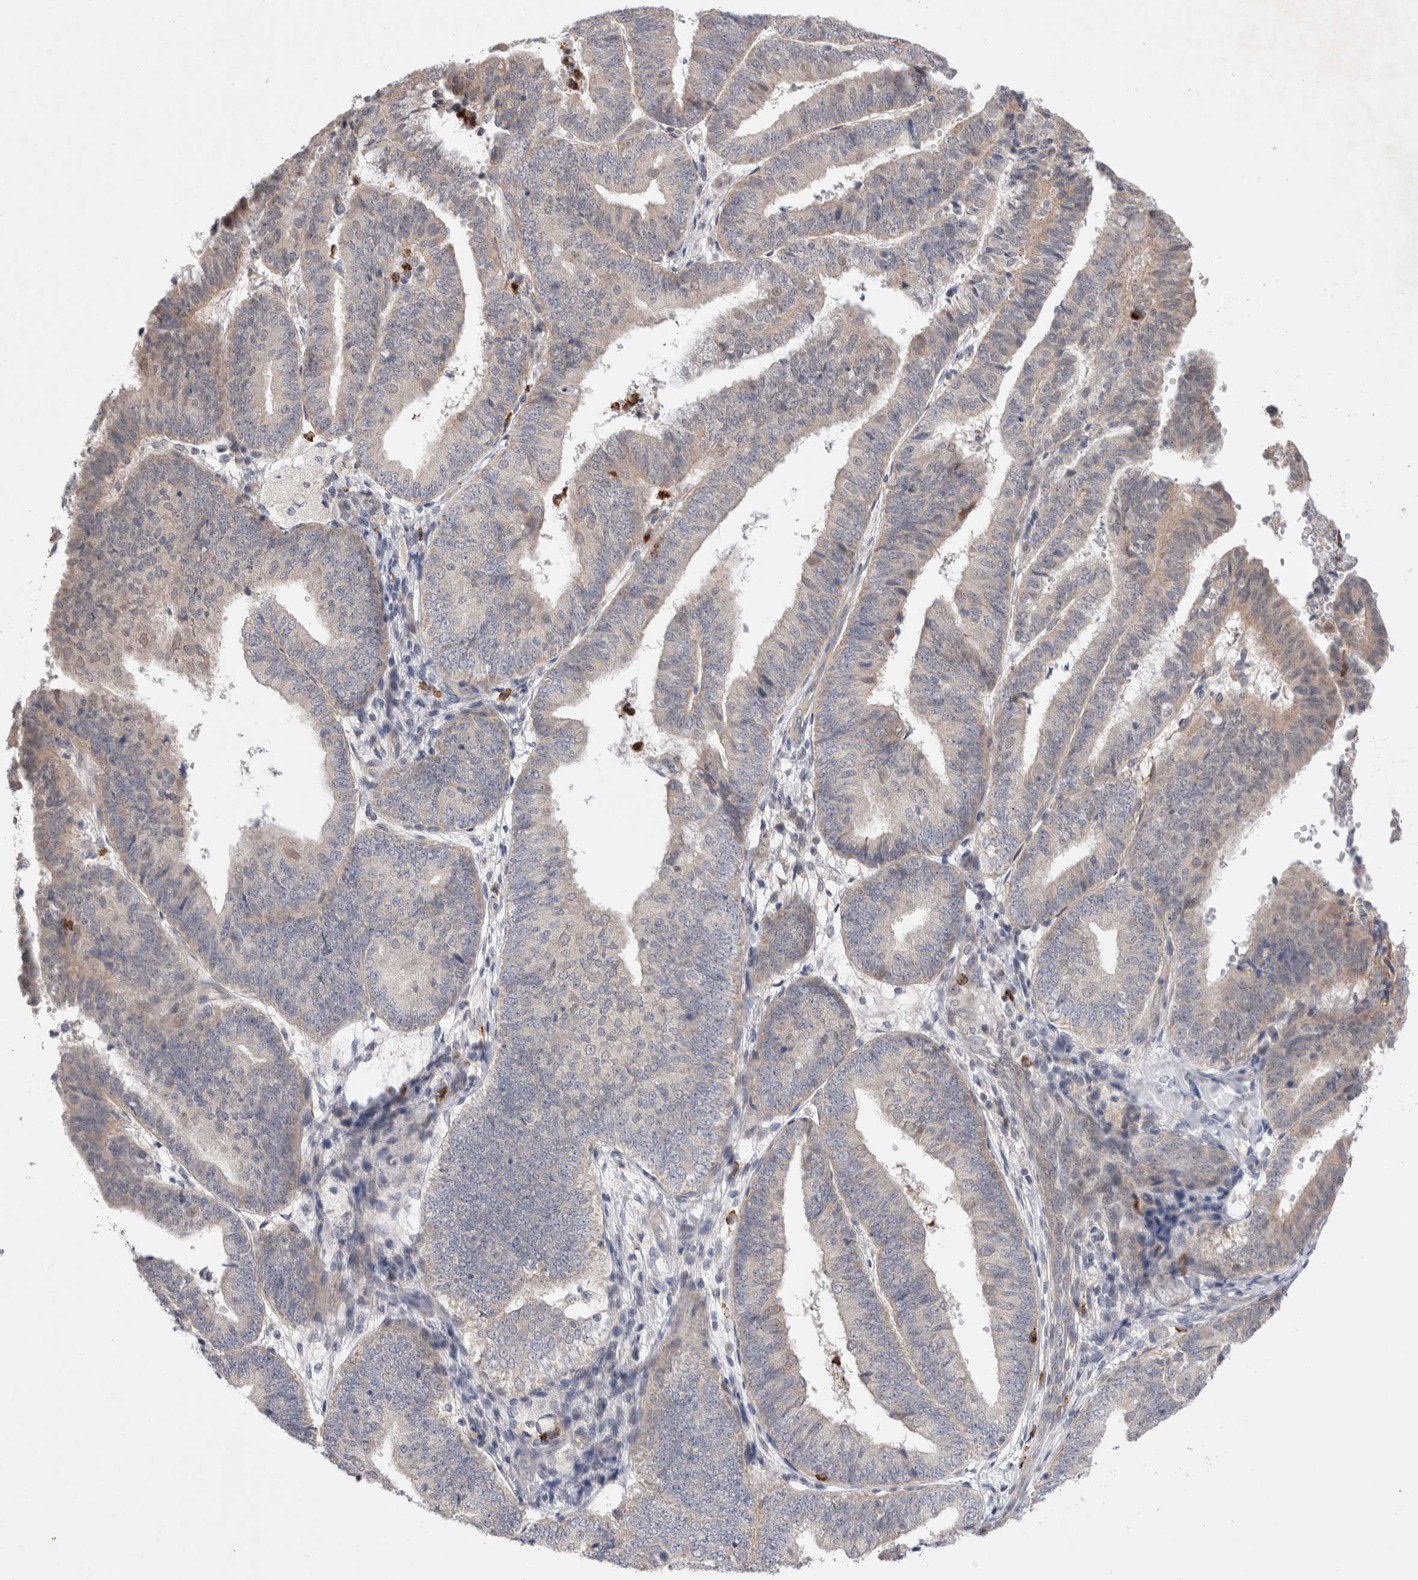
{"staining": {"intensity": "weak", "quantity": "<25%", "location": "cytoplasmic/membranous"}, "tissue": "endometrial cancer", "cell_type": "Tumor cells", "image_type": "cancer", "snomed": [{"axis": "morphology", "description": "Adenocarcinoma, NOS"}, {"axis": "topography", "description": "Endometrium"}], "caption": "Micrograph shows no significant protein staining in tumor cells of endometrial adenocarcinoma. (DAB (3,3'-diaminobenzidine) immunohistochemistry (IHC), high magnification).", "gene": "GSDMB", "patient": {"sex": "female", "age": 63}}